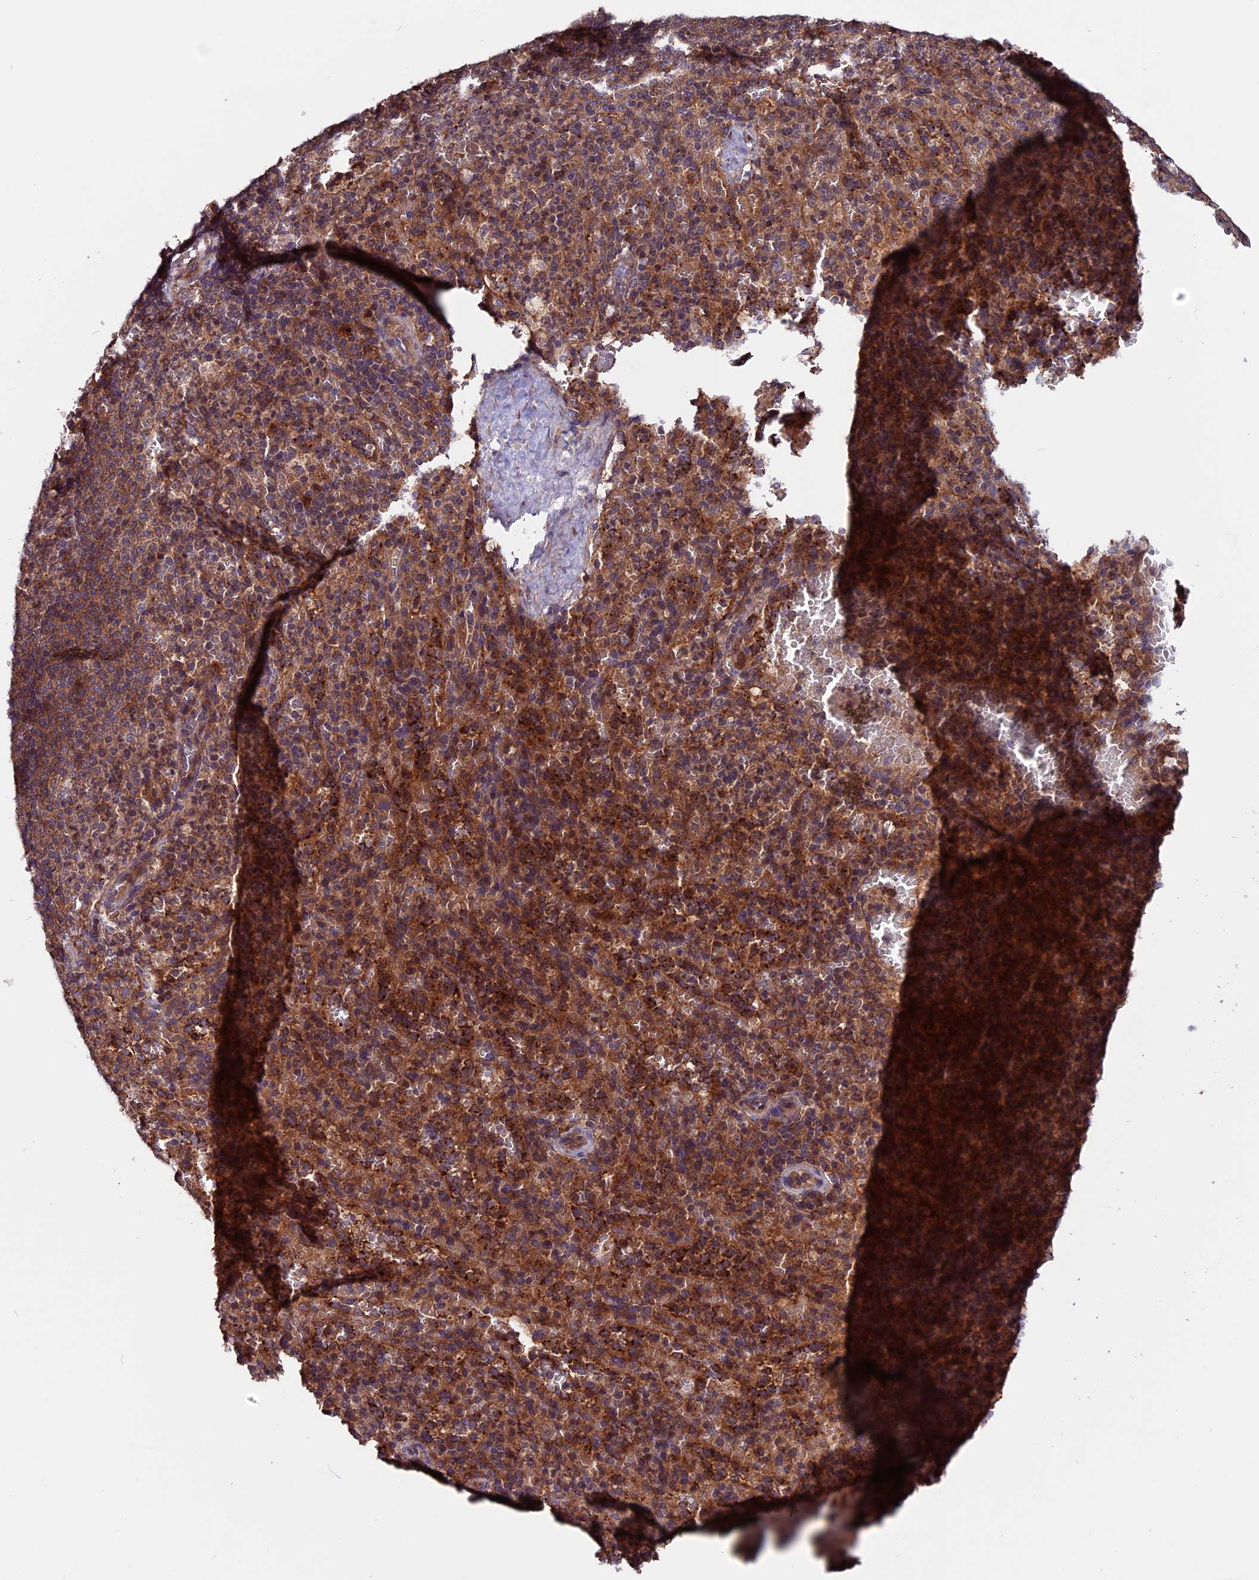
{"staining": {"intensity": "moderate", "quantity": "<25%", "location": "cytoplasmic/membranous"}, "tissue": "spleen", "cell_type": "Cells in red pulp", "image_type": "normal", "snomed": [{"axis": "morphology", "description": "Normal tissue, NOS"}, {"axis": "topography", "description": "Spleen"}], "caption": "Protein analysis of unremarkable spleen shows moderate cytoplasmic/membranous staining in about <25% of cells in red pulp. (Stains: DAB (3,3'-diaminobenzidine) in brown, nuclei in blue, Microscopy: brightfield microscopy at high magnification).", "gene": "ZNF598", "patient": {"sex": "female", "age": 21}}